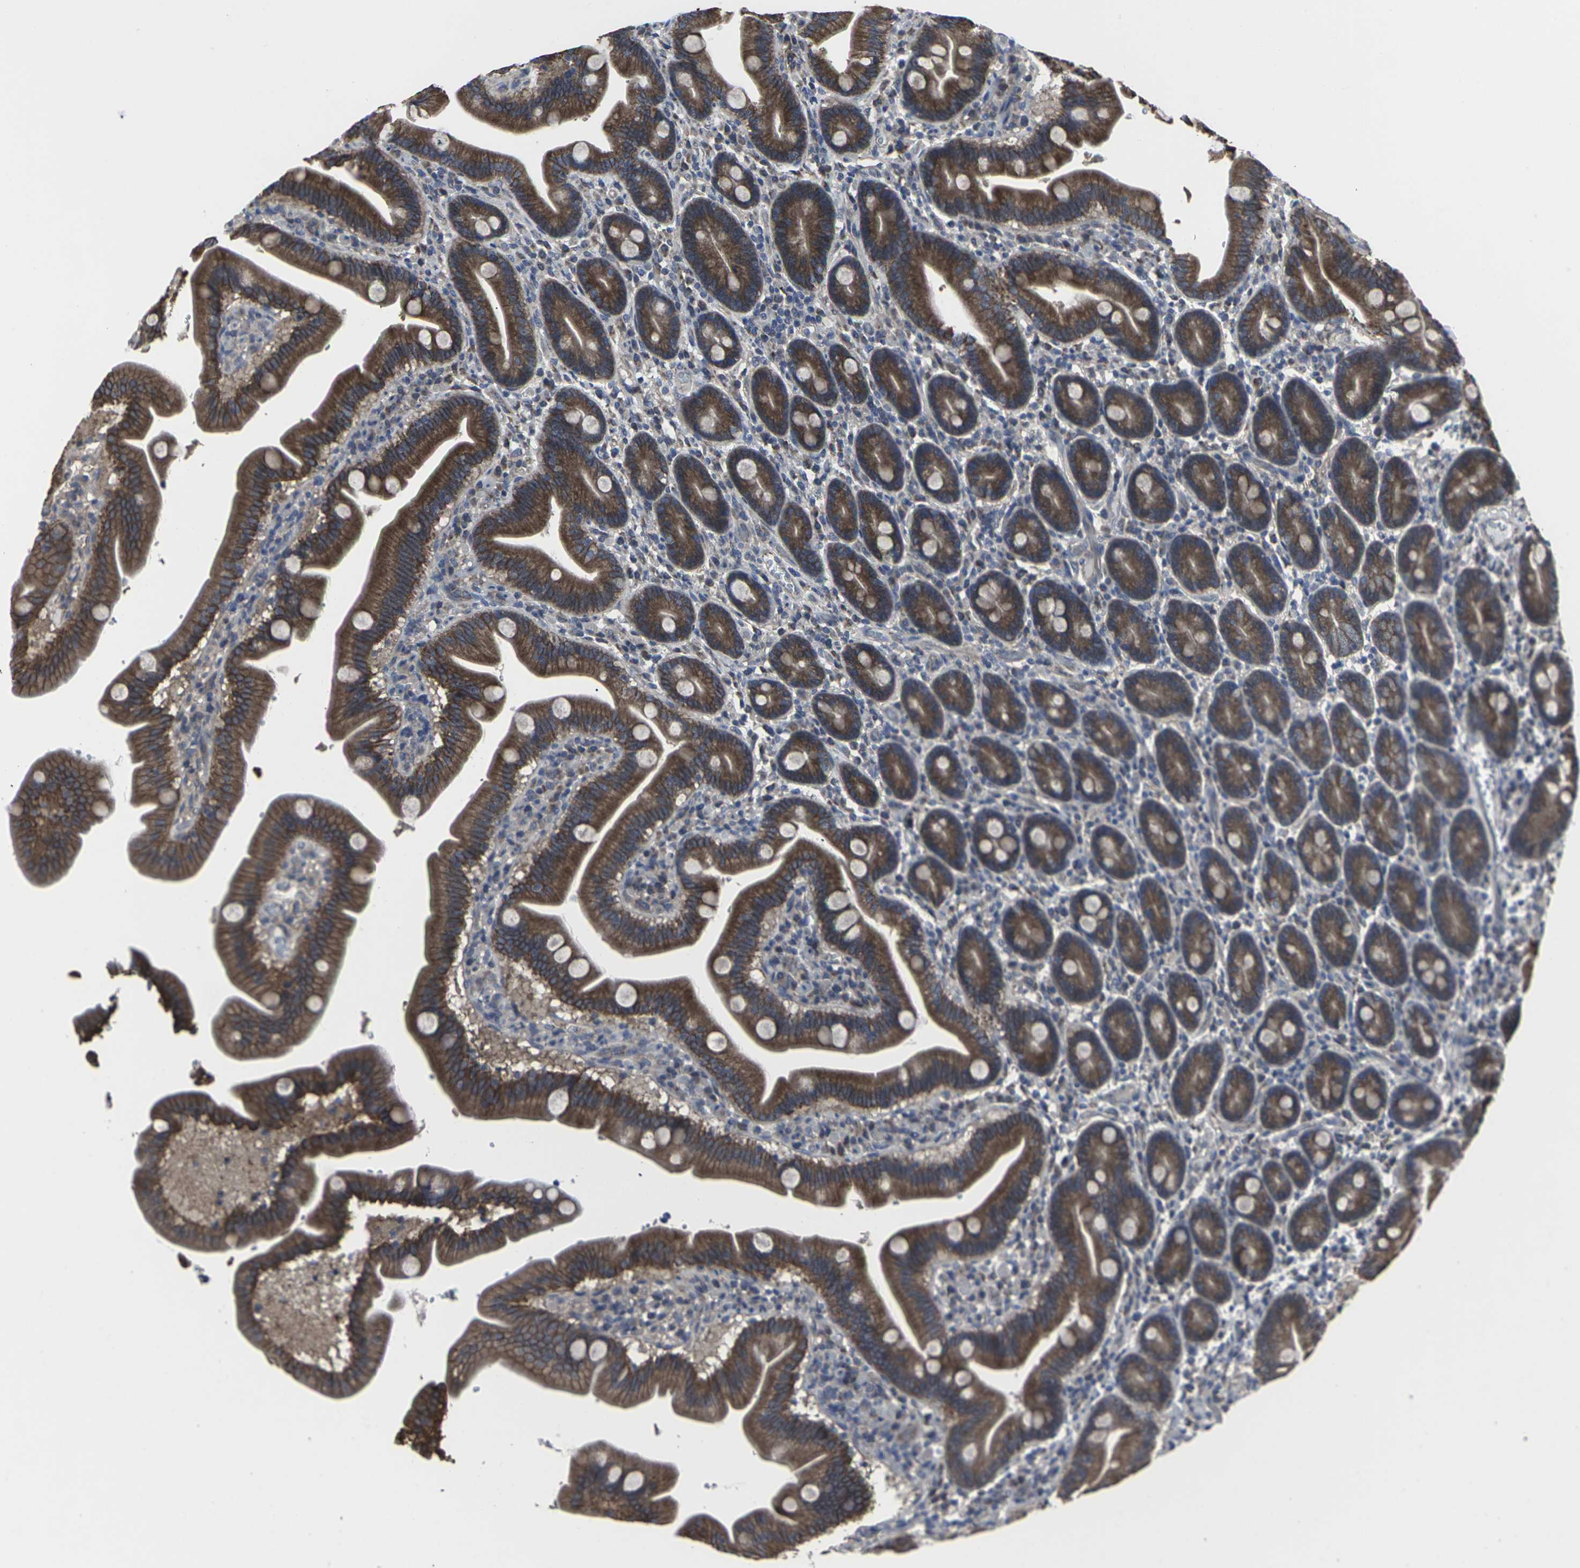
{"staining": {"intensity": "strong", "quantity": ">75%", "location": "cytoplasmic/membranous"}, "tissue": "duodenum", "cell_type": "Glandular cells", "image_type": "normal", "snomed": [{"axis": "morphology", "description": "Normal tissue, NOS"}, {"axis": "topography", "description": "Duodenum"}], "caption": "Protein staining of normal duodenum demonstrates strong cytoplasmic/membranous staining in approximately >75% of glandular cells.", "gene": "MAPKAPK2", "patient": {"sex": "male", "age": 54}}